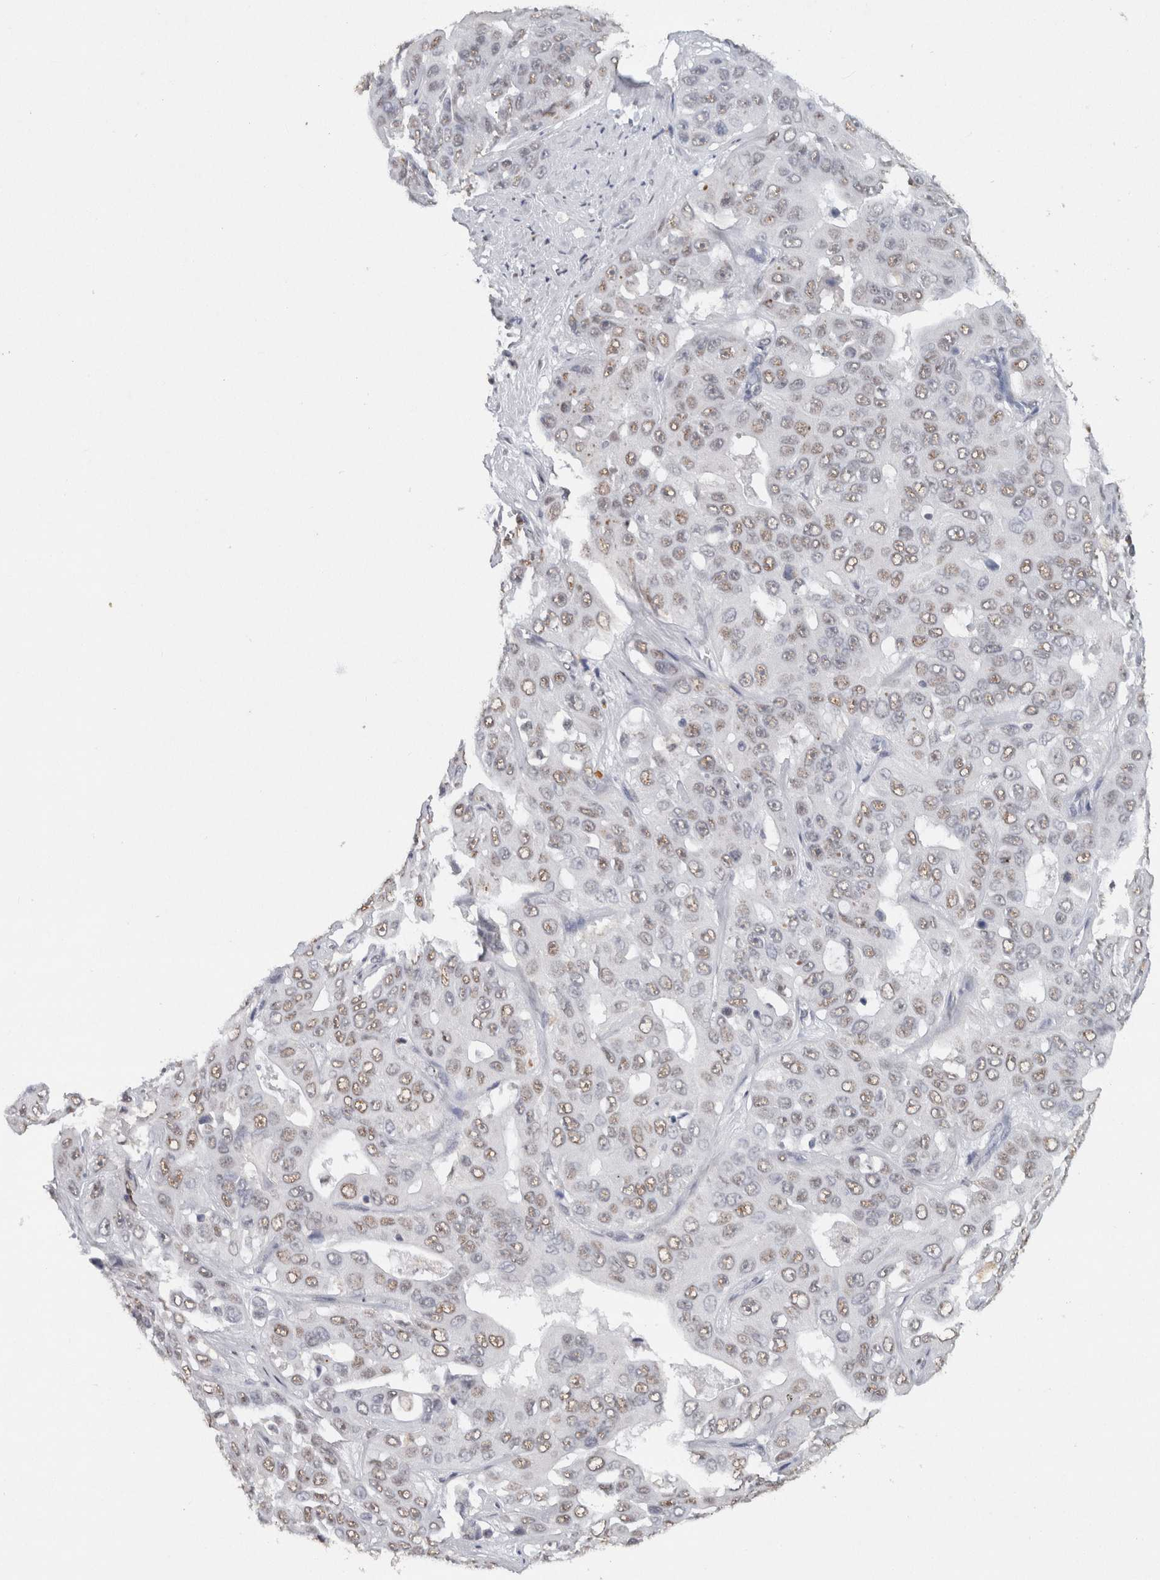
{"staining": {"intensity": "weak", "quantity": "<25%", "location": "nuclear"}, "tissue": "liver cancer", "cell_type": "Tumor cells", "image_type": "cancer", "snomed": [{"axis": "morphology", "description": "Cholangiocarcinoma"}, {"axis": "topography", "description": "Liver"}], "caption": "IHC micrograph of neoplastic tissue: human liver cancer (cholangiocarcinoma) stained with DAB exhibits no significant protein staining in tumor cells.", "gene": "RPS6KA2", "patient": {"sex": "female", "age": 52}}